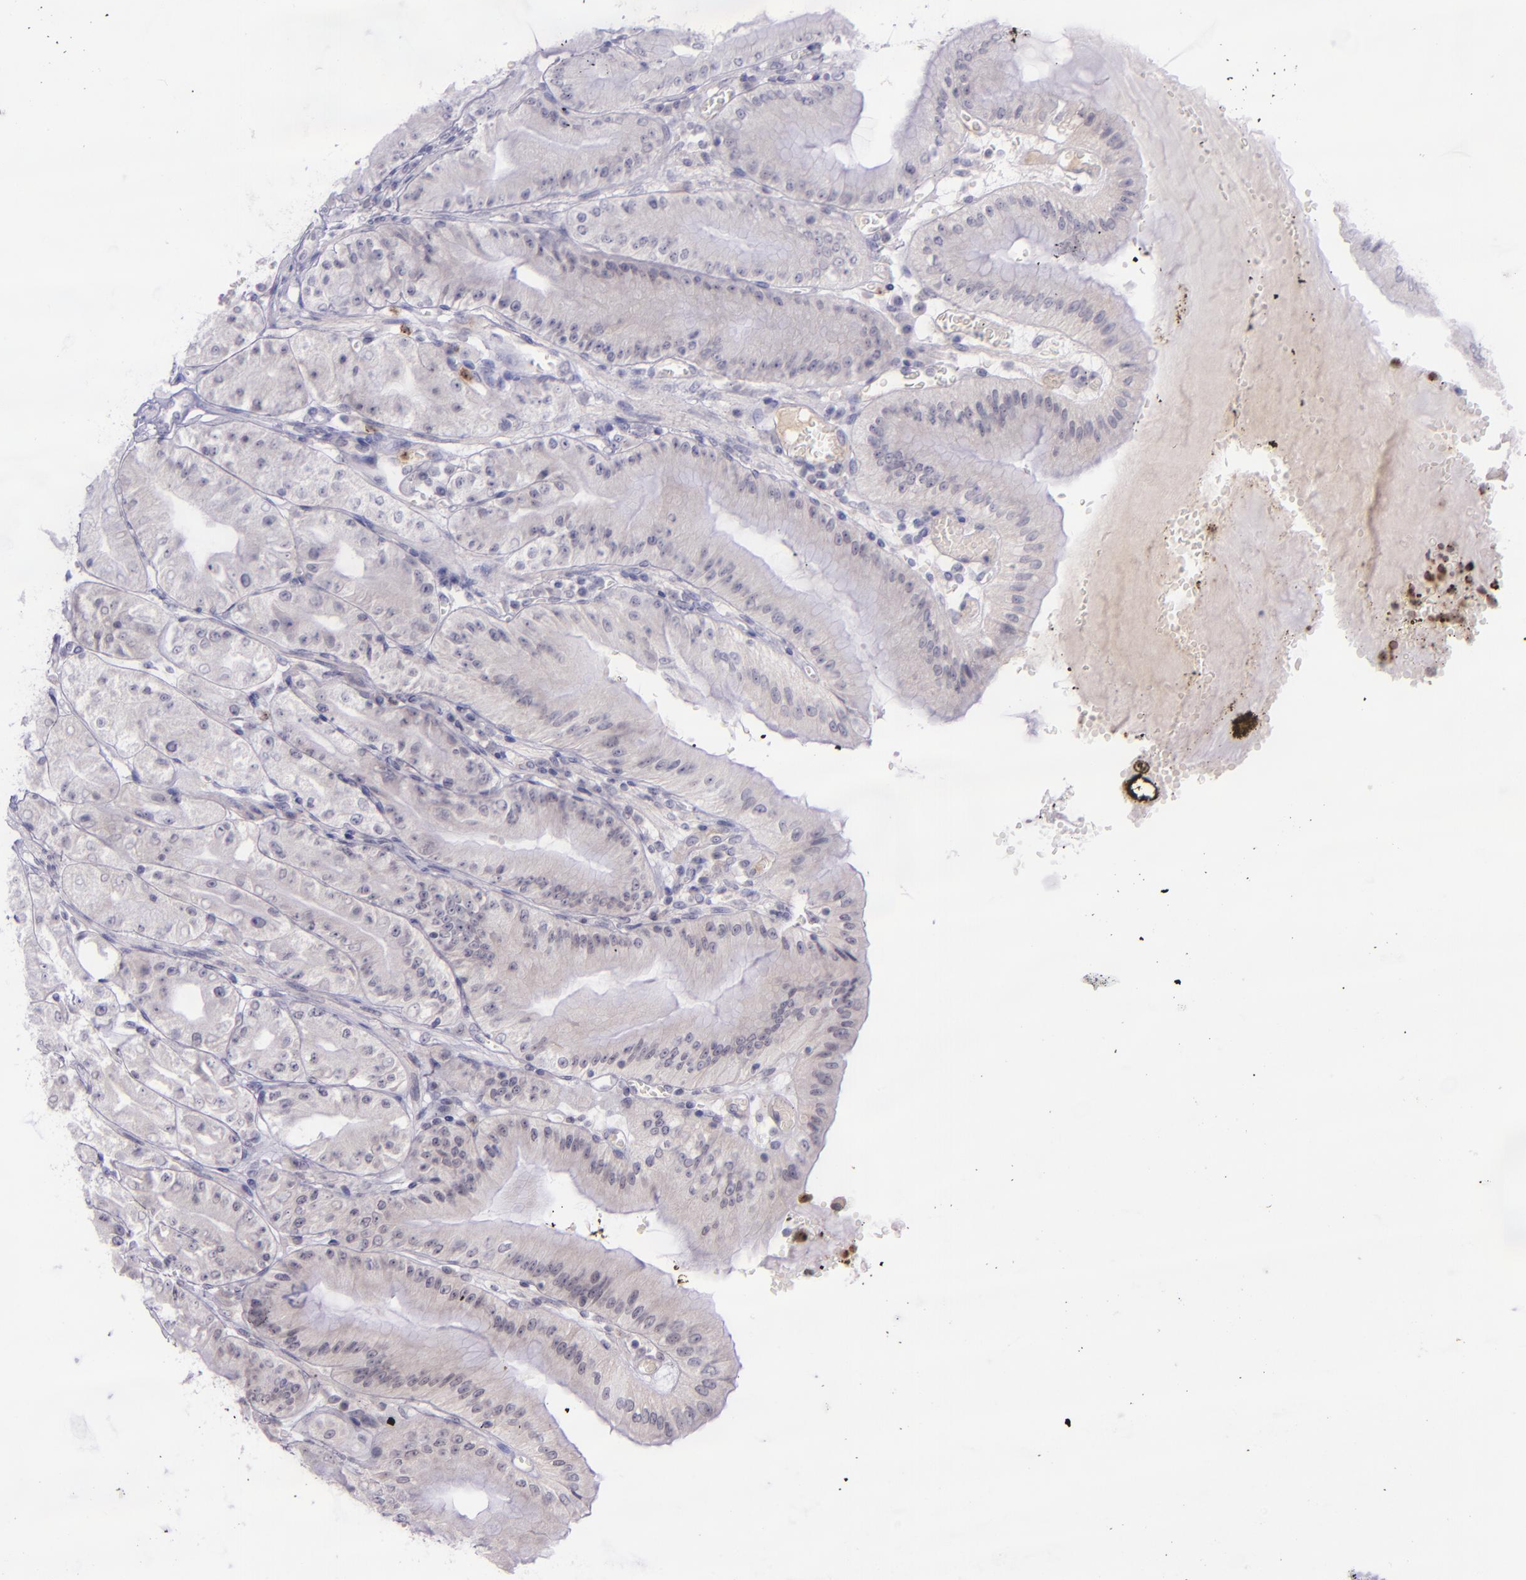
{"staining": {"intensity": "negative", "quantity": "none", "location": "none"}, "tissue": "stomach", "cell_type": "Glandular cells", "image_type": "normal", "snomed": [{"axis": "morphology", "description": "Normal tissue, NOS"}, {"axis": "topography", "description": "Stomach, lower"}], "caption": "This is an IHC micrograph of benign human stomach. There is no staining in glandular cells.", "gene": "SELL", "patient": {"sex": "male", "age": 71}}